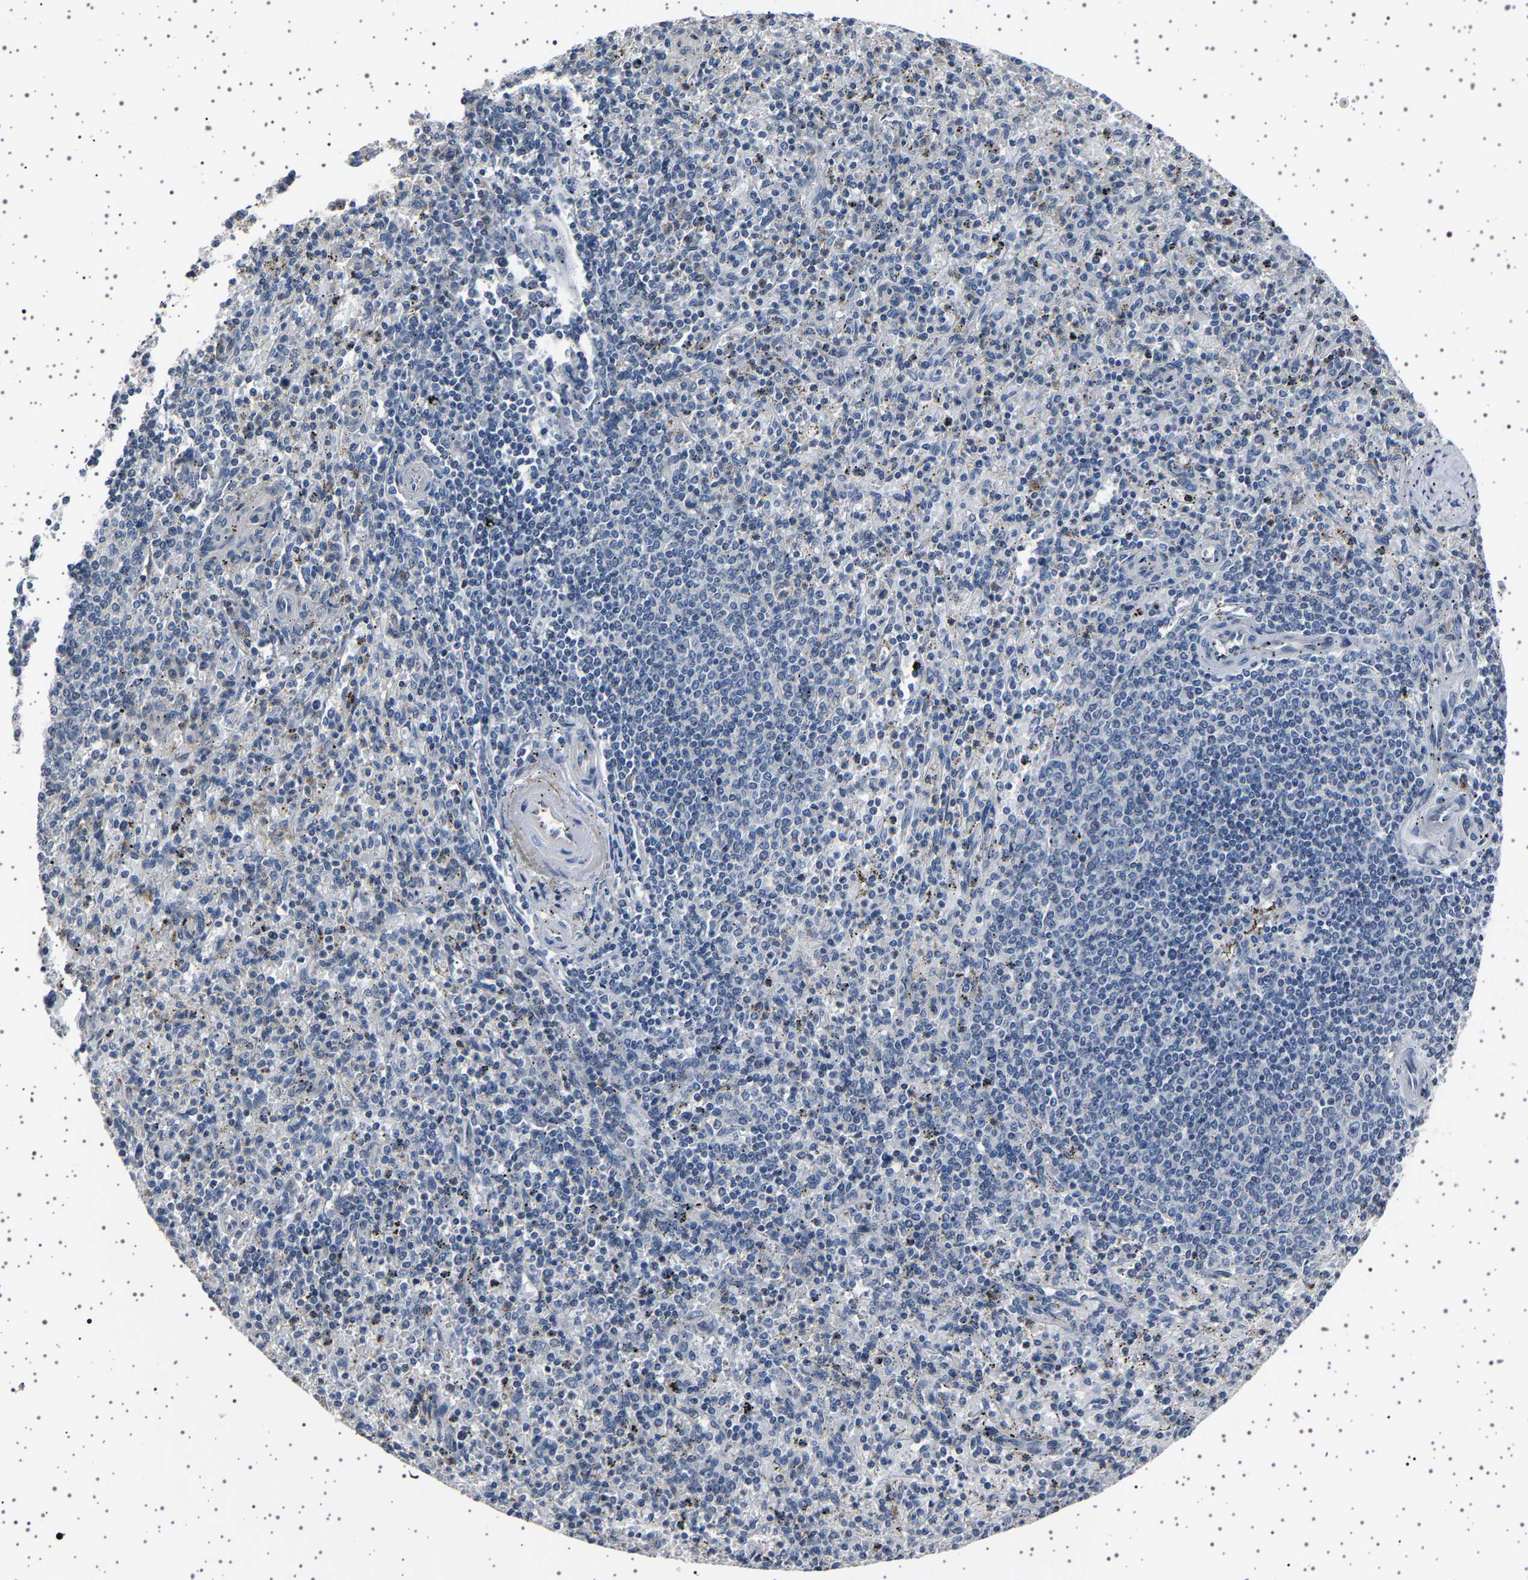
{"staining": {"intensity": "negative", "quantity": "none", "location": "none"}, "tissue": "spleen", "cell_type": "Cells in red pulp", "image_type": "normal", "snomed": [{"axis": "morphology", "description": "Normal tissue, NOS"}, {"axis": "topography", "description": "Spleen"}], "caption": "A histopathology image of spleen stained for a protein reveals no brown staining in cells in red pulp. (Brightfield microscopy of DAB immunohistochemistry at high magnification).", "gene": "IL10RB", "patient": {"sex": "male", "age": 72}}